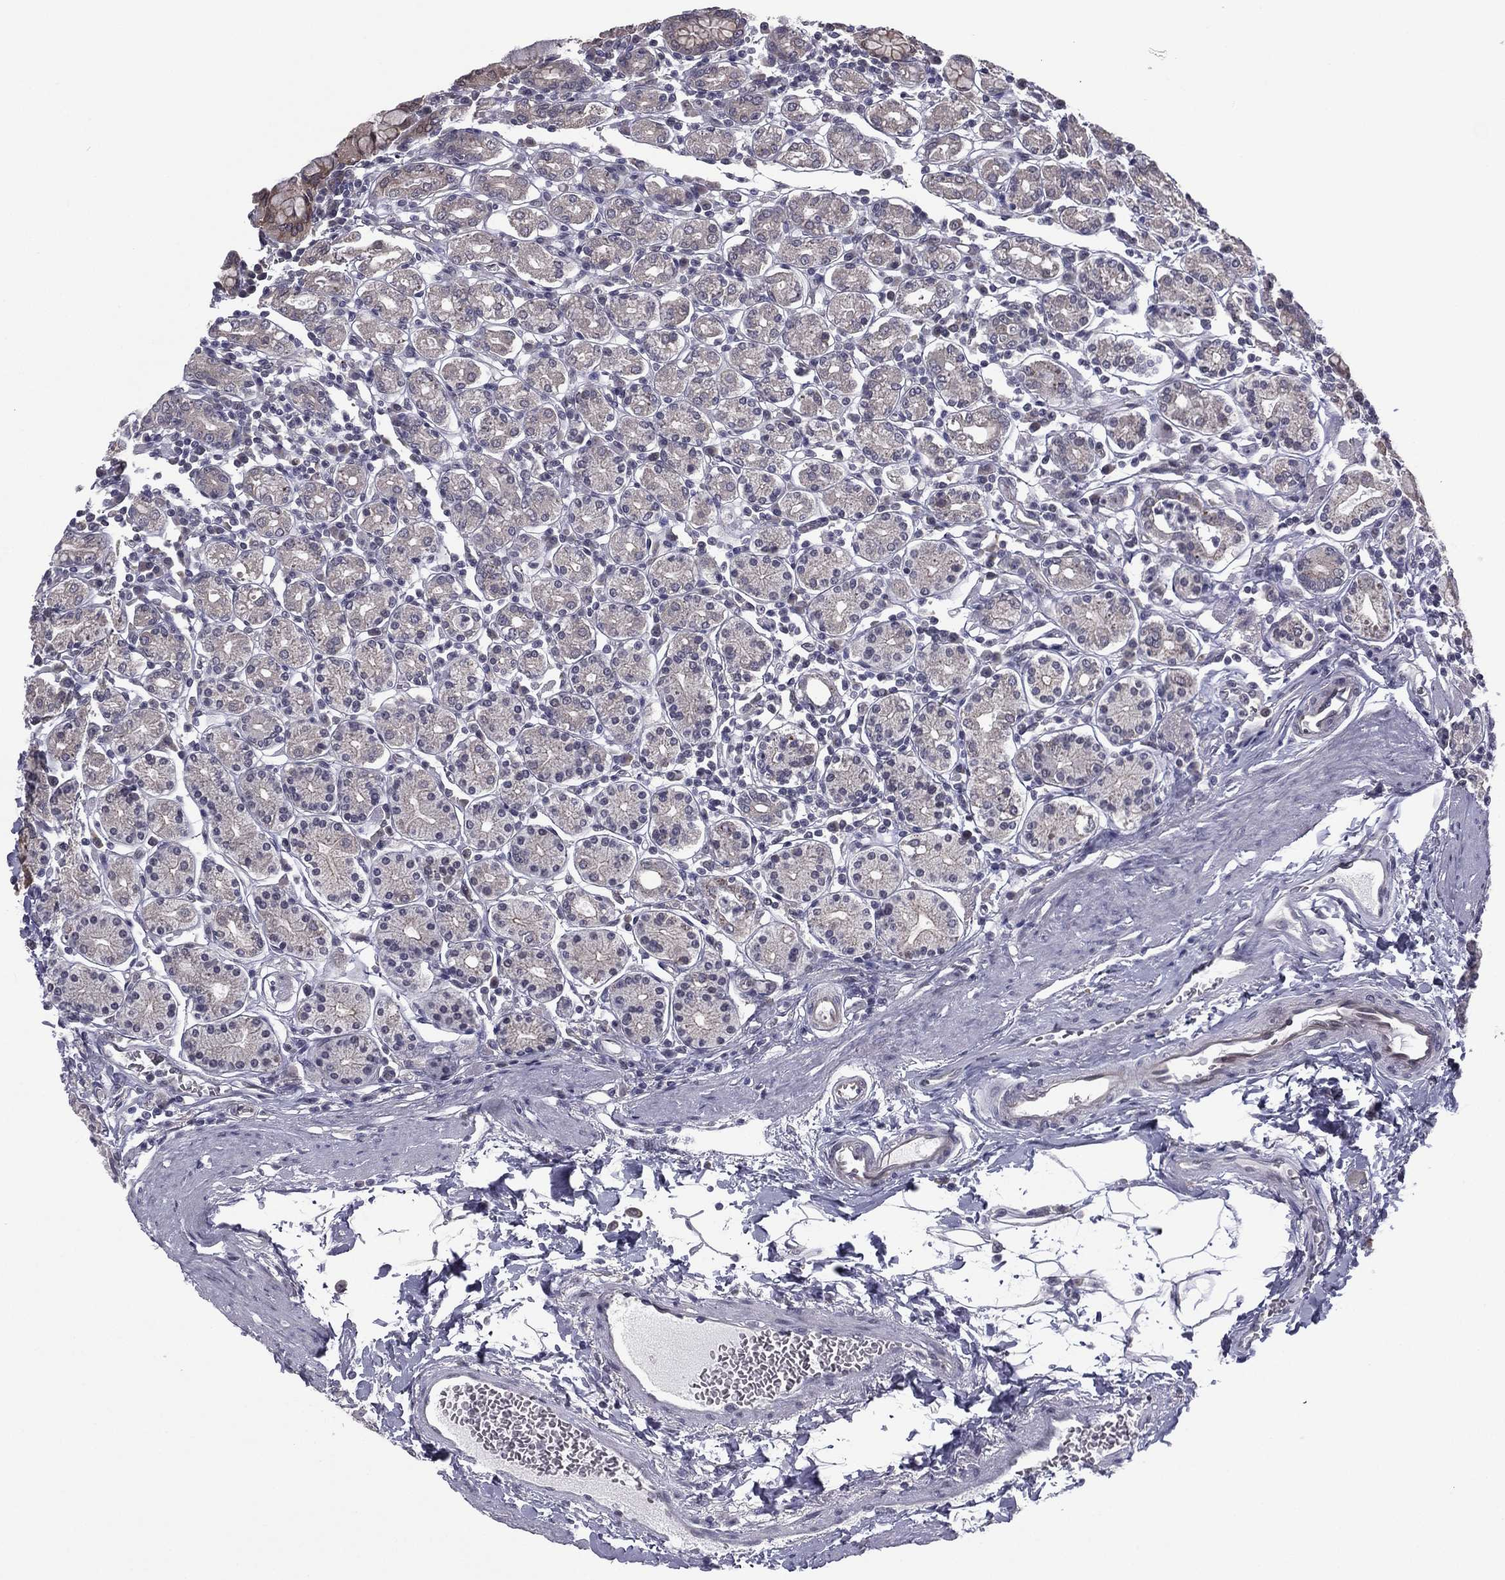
{"staining": {"intensity": "negative", "quantity": "none", "location": "none"}, "tissue": "stomach", "cell_type": "Glandular cells", "image_type": "normal", "snomed": [{"axis": "morphology", "description": "Normal tissue, NOS"}, {"axis": "topography", "description": "Stomach, upper"}, {"axis": "topography", "description": "Stomach"}], "caption": "The immunohistochemistry image has no significant positivity in glandular cells of stomach. (DAB immunohistochemistry (IHC) visualized using brightfield microscopy, high magnification).", "gene": "ACTRT2", "patient": {"sex": "male", "age": 62}}